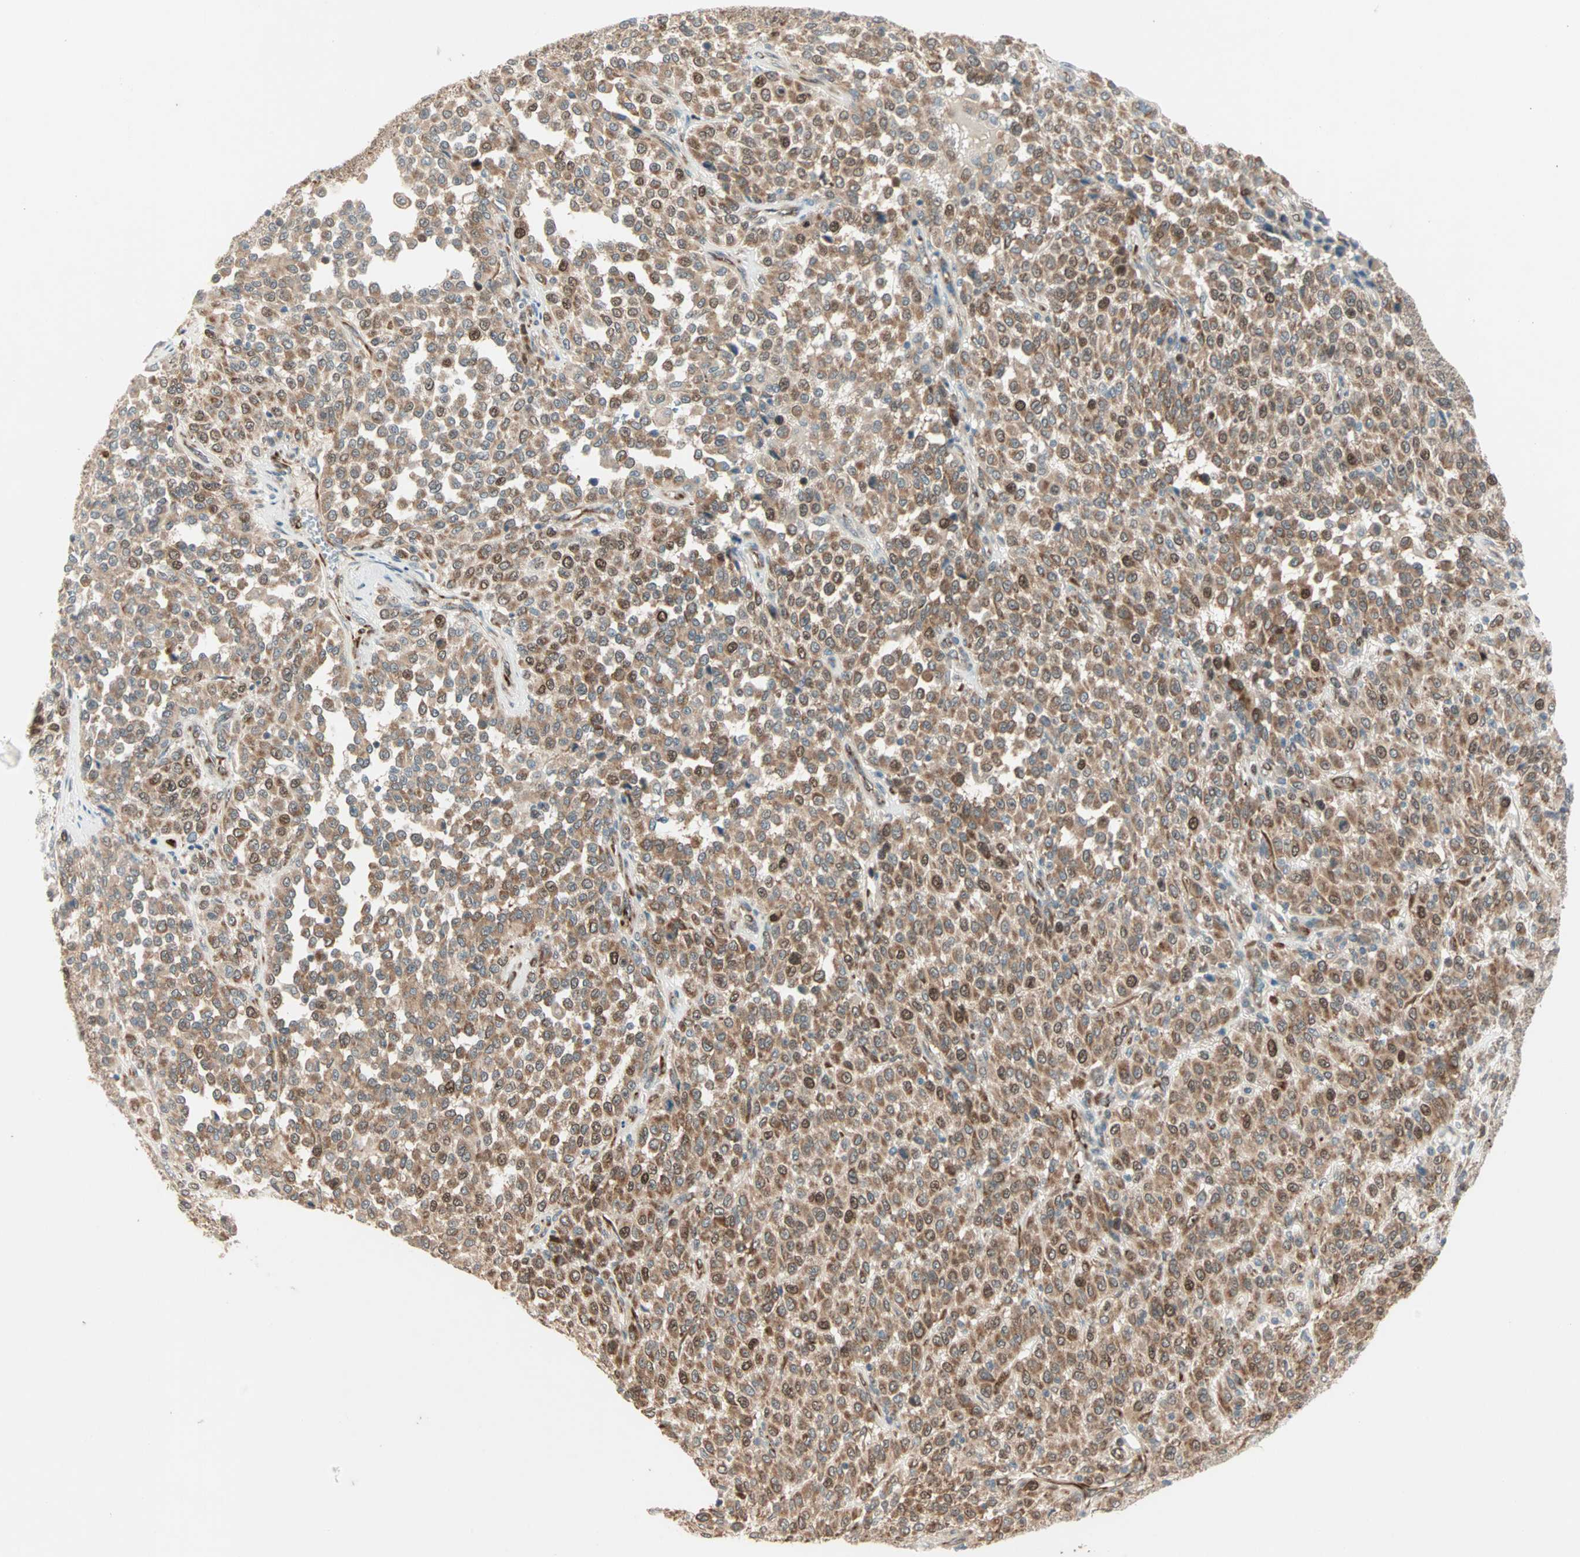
{"staining": {"intensity": "moderate", "quantity": ">75%", "location": "cytoplasmic/membranous,nuclear"}, "tissue": "melanoma", "cell_type": "Tumor cells", "image_type": "cancer", "snomed": [{"axis": "morphology", "description": "Malignant melanoma, Metastatic site"}, {"axis": "topography", "description": "Pancreas"}], "caption": "Protein expression by immunohistochemistry (IHC) displays moderate cytoplasmic/membranous and nuclear expression in approximately >75% of tumor cells in malignant melanoma (metastatic site).", "gene": "ZNF37A", "patient": {"sex": "female", "age": 30}}